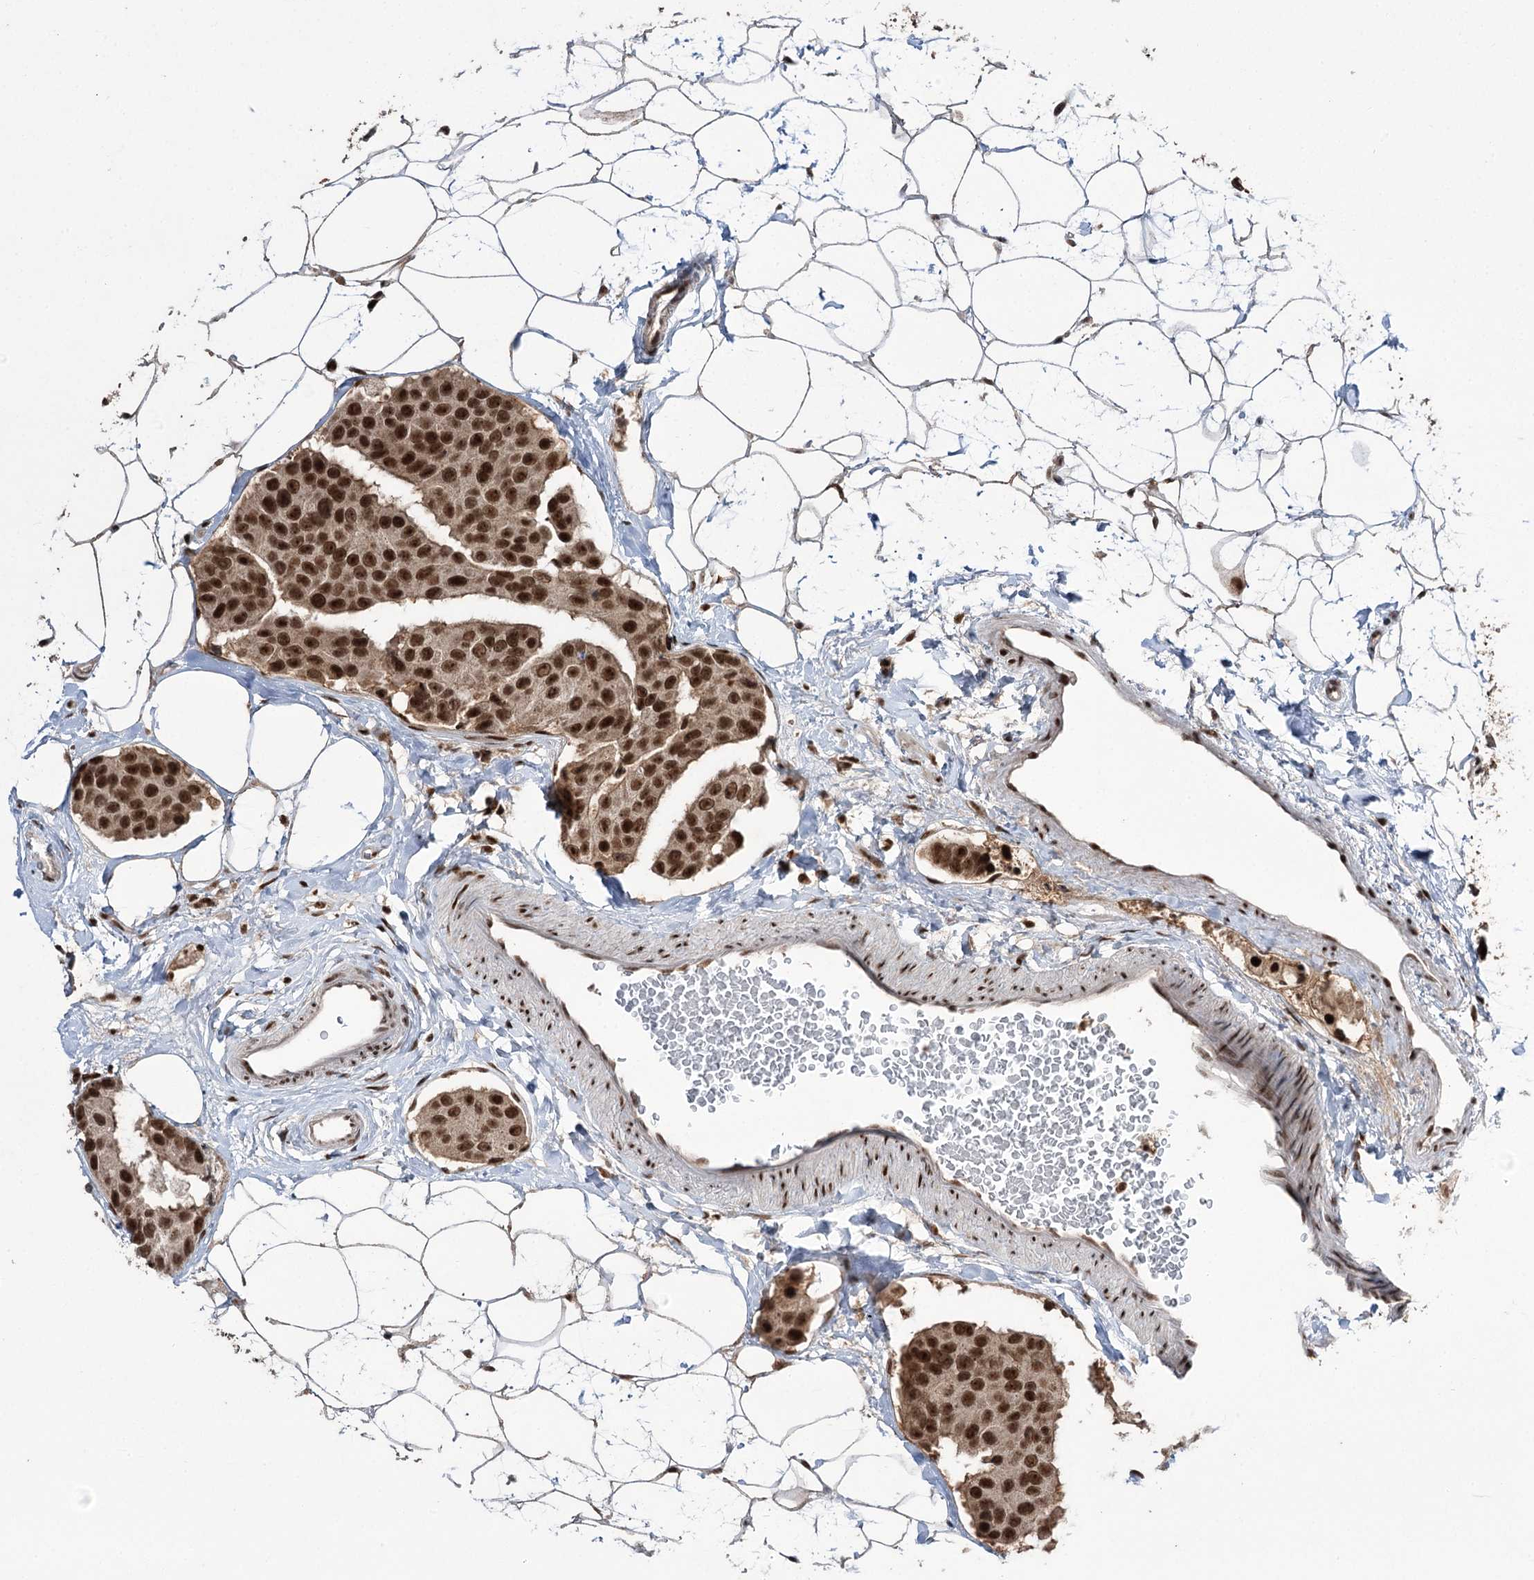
{"staining": {"intensity": "strong", "quantity": ">75%", "location": "nuclear"}, "tissue": "breast cancer", "cell_type": "Tumor cells", "image_type": "cancer", "snomed": [{"axis": "morphology", "description": "Normal tissue, NOS"}, {"axis": "morphology", "description": "Duct carcinoma"}, {"axis": "topography", "description": "Breast"}], "caption": "A high amount of strong nuclear staining is identified in about >75% of tumor cells in breast cancer tissue.", "gene": "ERCC3", "patient": {"sex": "female", "age": 39}}